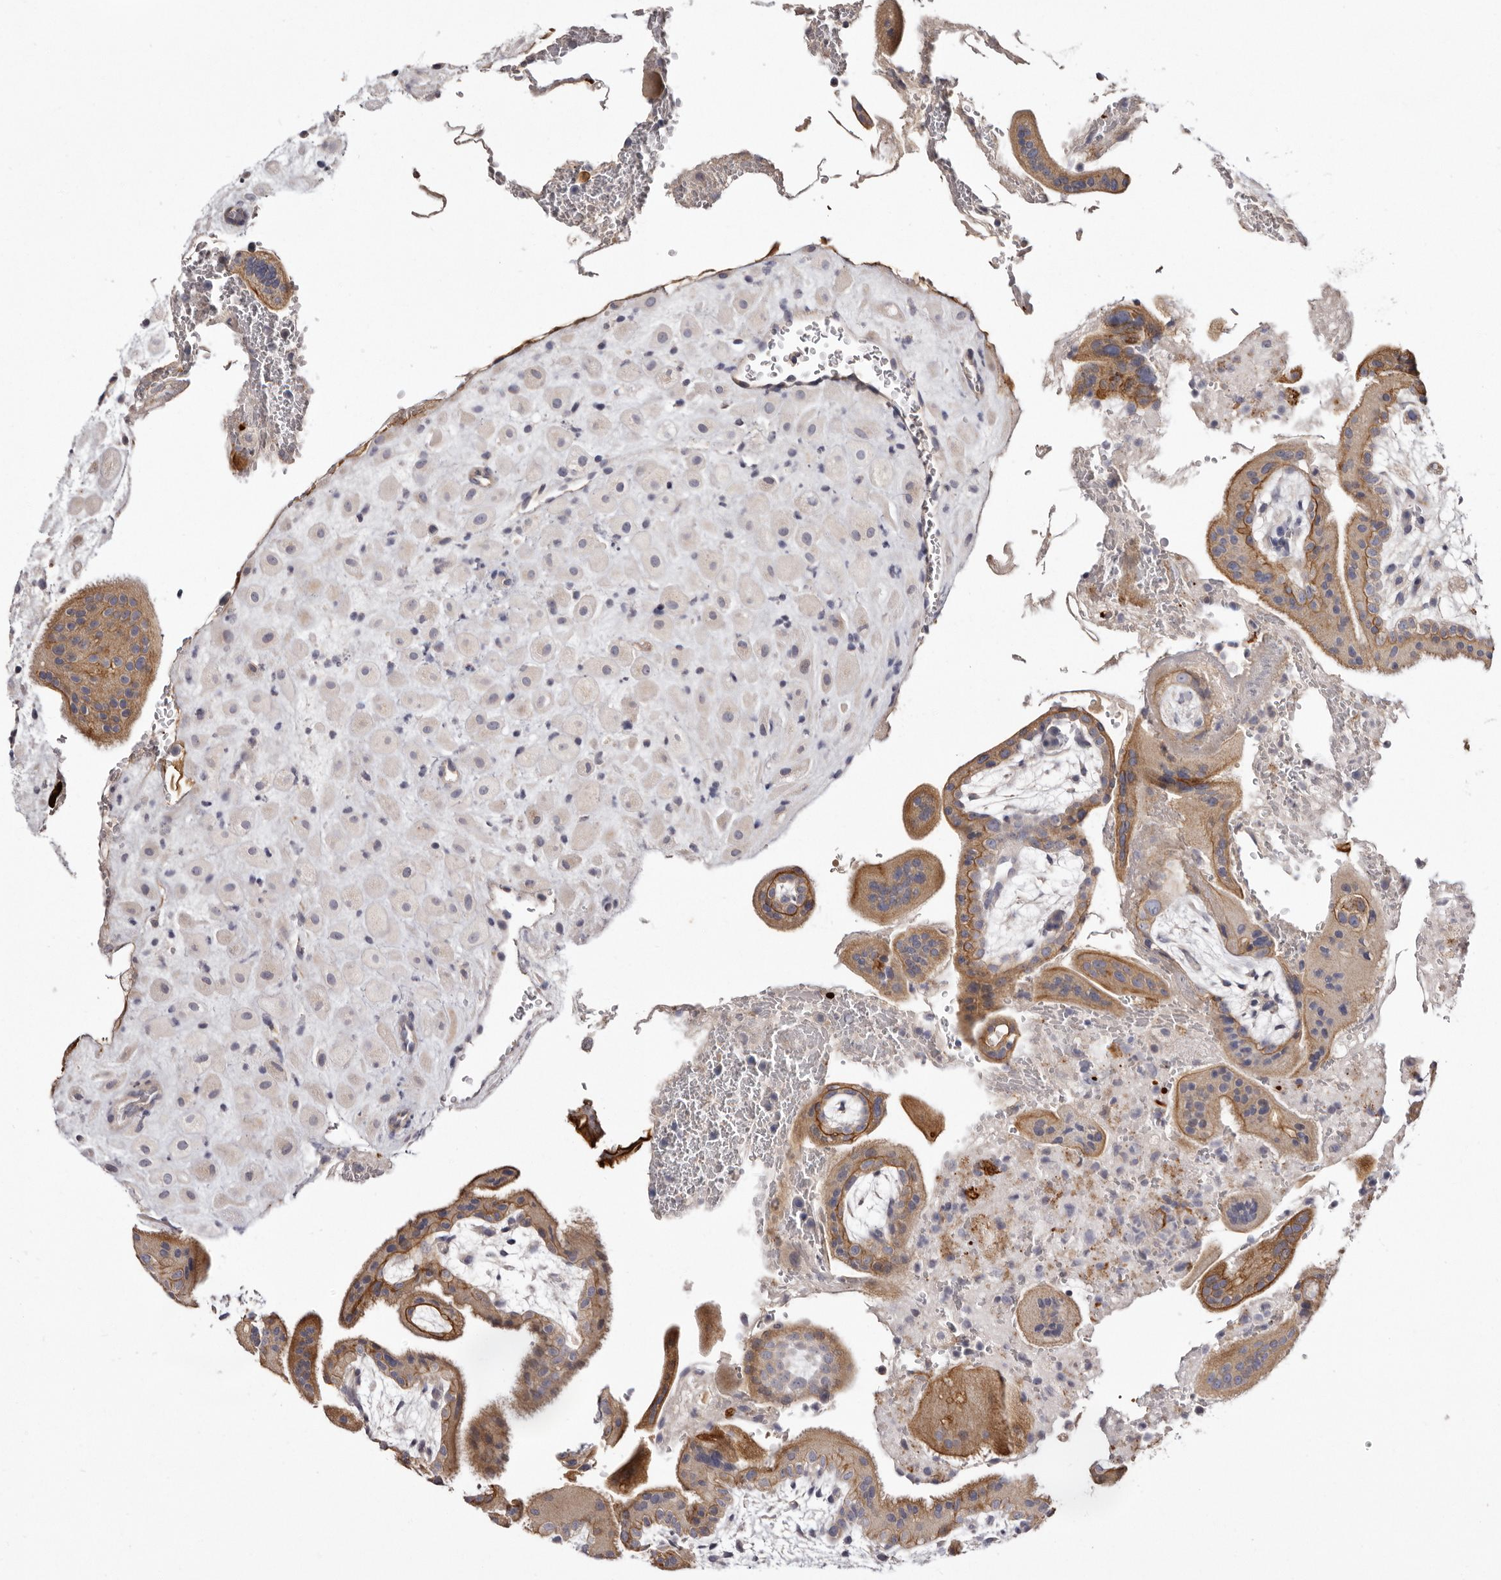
{"staining": {"intensity": "strong", "quantity": "25%-75%", "location": "cytoplasmic/membranous"}, "tissue": "placenta", "cell_type": "Decidual cells", "image_type": "normal", "snomed": [{"axis": "morphology", "description": "Normal tissue, NOS"}, {"axis": "topography", "description": "Placenta"}], "caption": "Brown immunohistochemical staining in benign human placenta displays strong cytoplasmic/membranous expression in about 25%-75% of decidual cells. (Brightfield microscopy of DAB IHC at high magnification).", "gene": "STK16", "patient": {"sex": "female", "age": 35}}